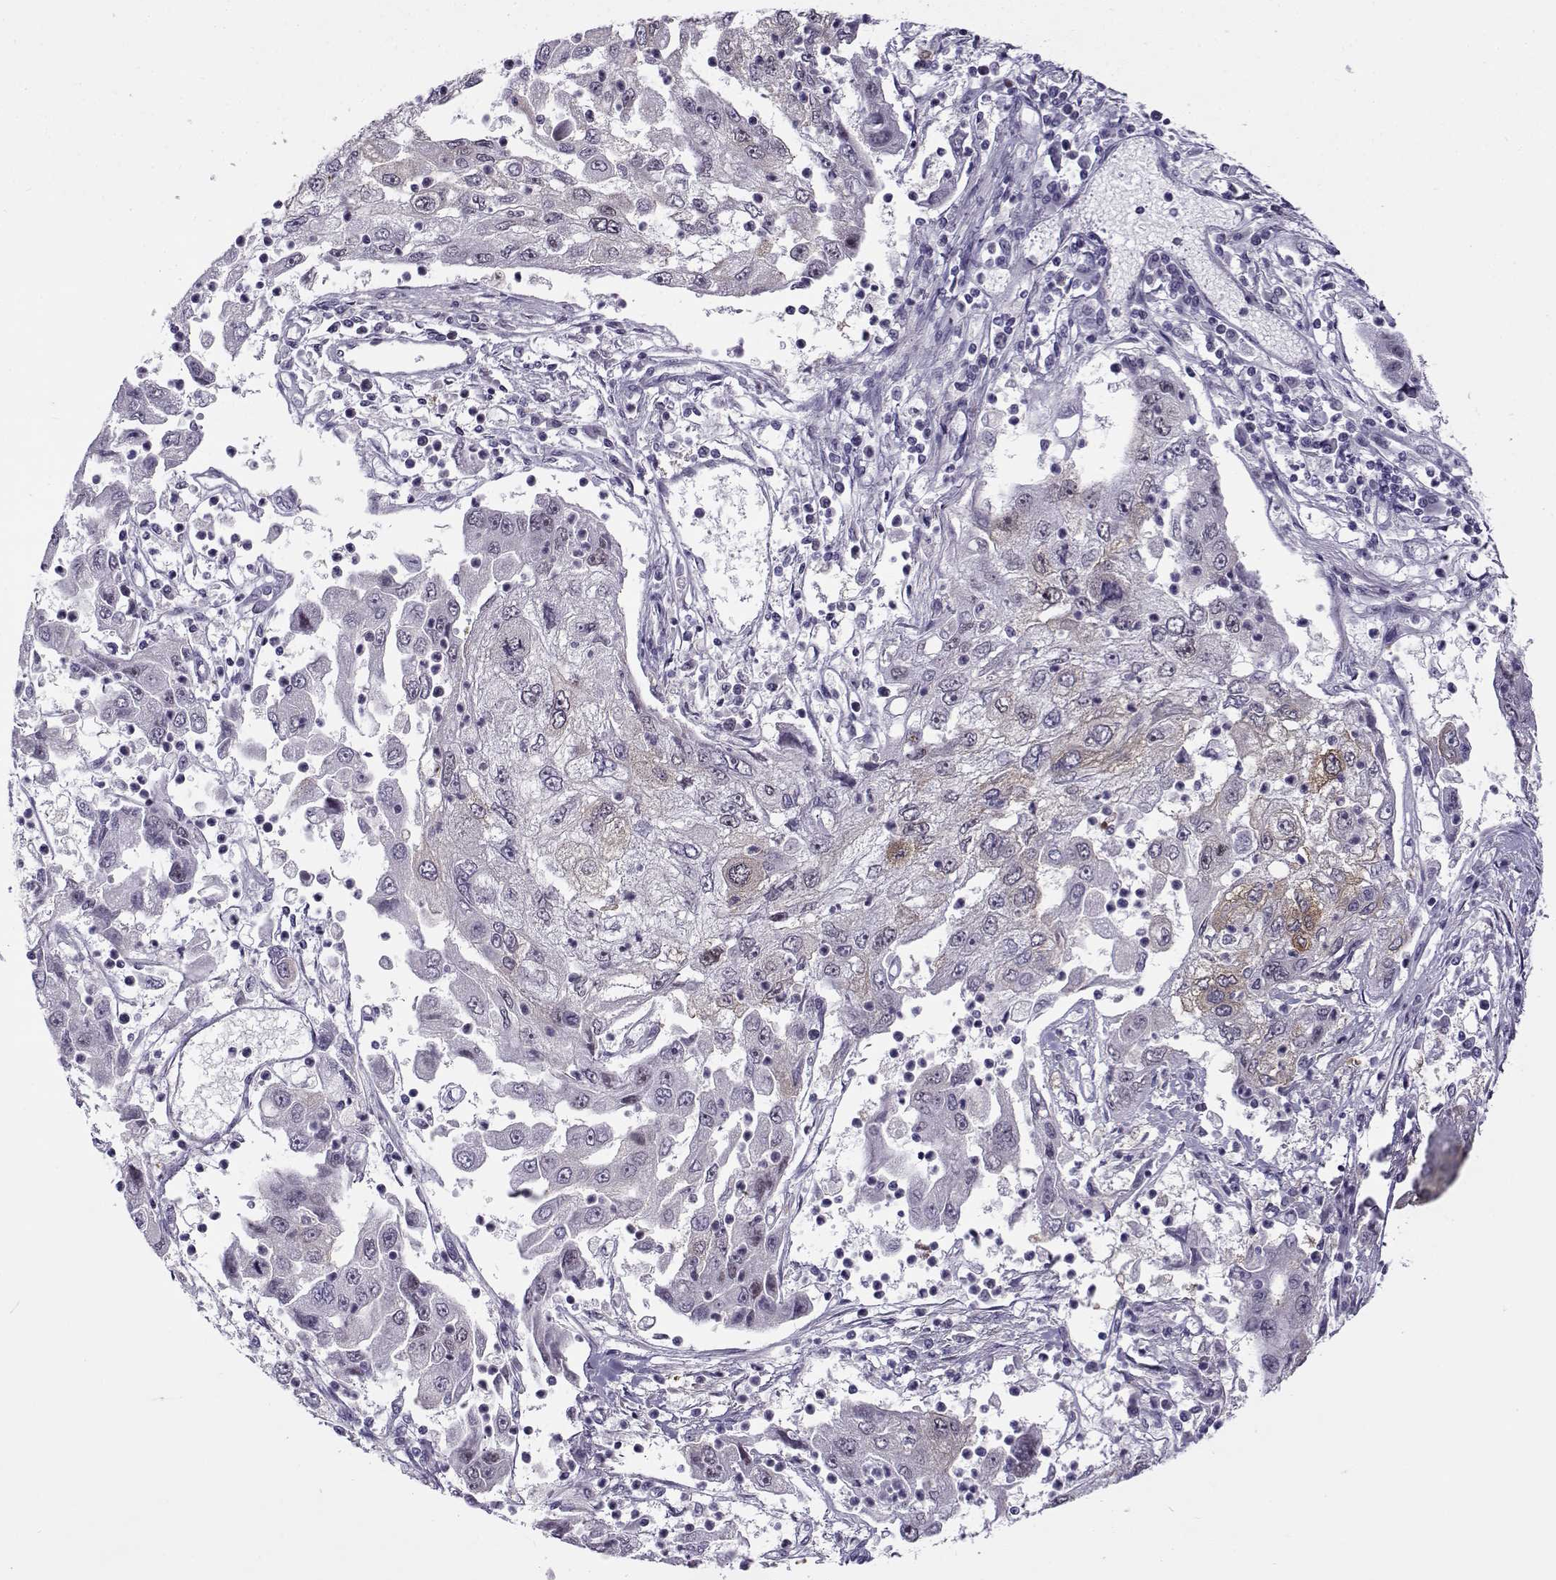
{"staining": {"intensity": "weak", "quantity": "<25%", "location": "cytoplasmic/membranous"}, "tissue": "cervical cancer", "cell_type": "Tumor cells", "image_type": "cancer", "snomed": [{"axis": "morphology", "description": "Squamous cell carcinoma, NOS"}, {"axis": "topography", "description": "Cervix"}], "caption": "Image shows no significant protein positivity in tumor cells of cervical cancer (squamous cell carcinoma).", "gene": "BACH1", "patient": {"sex": "female", "age": 36}}